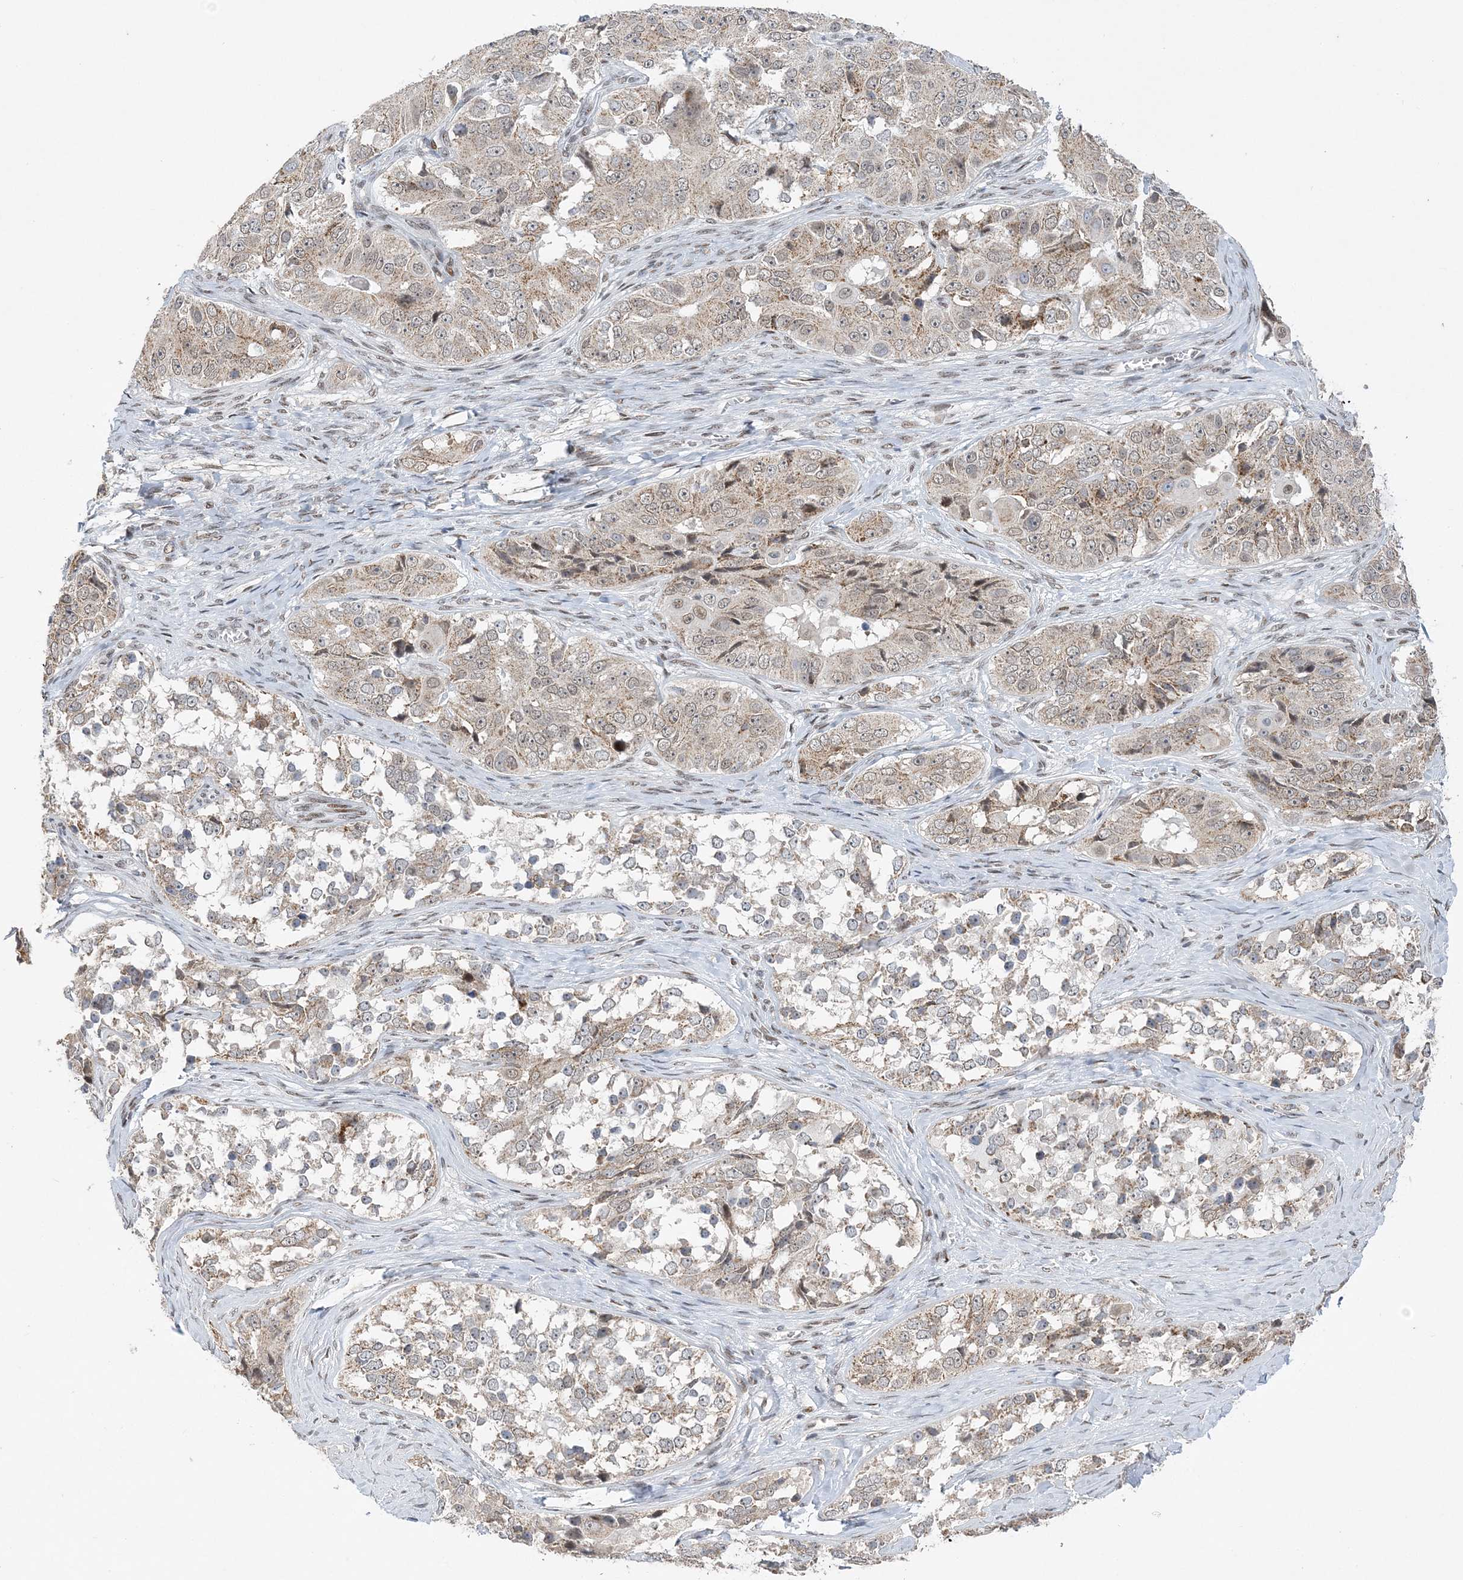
{"staining": {"intensity": "weak", "quantity": "25%-75%", "location": "cytoplasmic/membranous"}, "tissue": "ovarian cancer", "cell_type": "Tumor cells", "image_type": "cancer", "snomed": [{"axis": "morphology", "description": "Carcinoma, endometroid"}, {"axis": "topography", "description": "Ovary"}], "caption": "Endometroid carcinoma (ovarian) stained with a brown dye reveals weak cytoplasmic/membranous positive expression in approximately 25%-75% of tumor cells.", "gene": "WAC", "patient": {"sex": "female", "age": 51}}